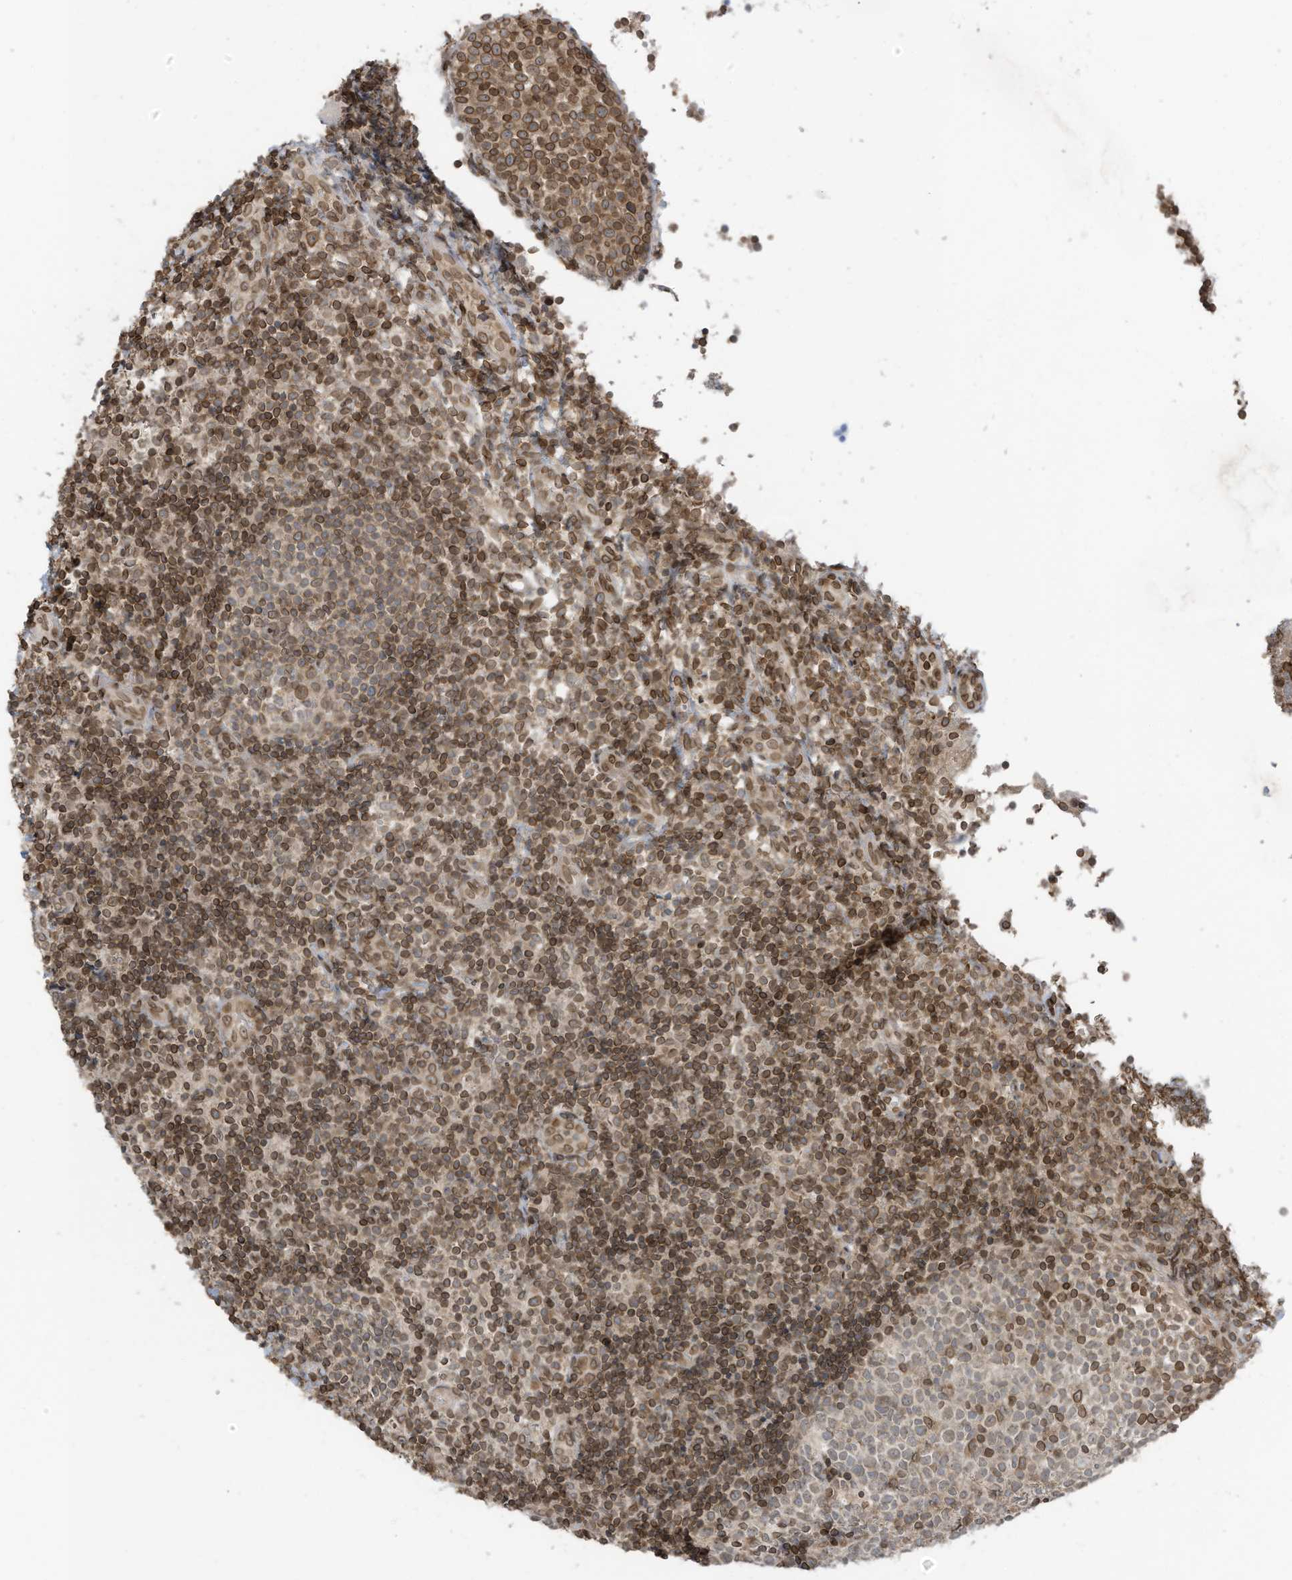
{"staining": {"intensity": "moderate", "quantity": "<25%", "location": "cytoplasmic/membranous,nuclear"}, "tissue": "tonsil", "cell_type": "Germinal center cells", "image_type": "normal", "snomed": [{"axis": "morphology", "description": "Normal tissue, NOS"}, {"axis": "topography", "description": "Tonsil"}], "caption": "A low amount of moderate cytoplasmic/membranous,nuclear staining is appreciated in about <25% of germinal center cells in unremarkable tonsil.", "gene": "RABL3", "patient": {"sex": "female", "age": 19}}